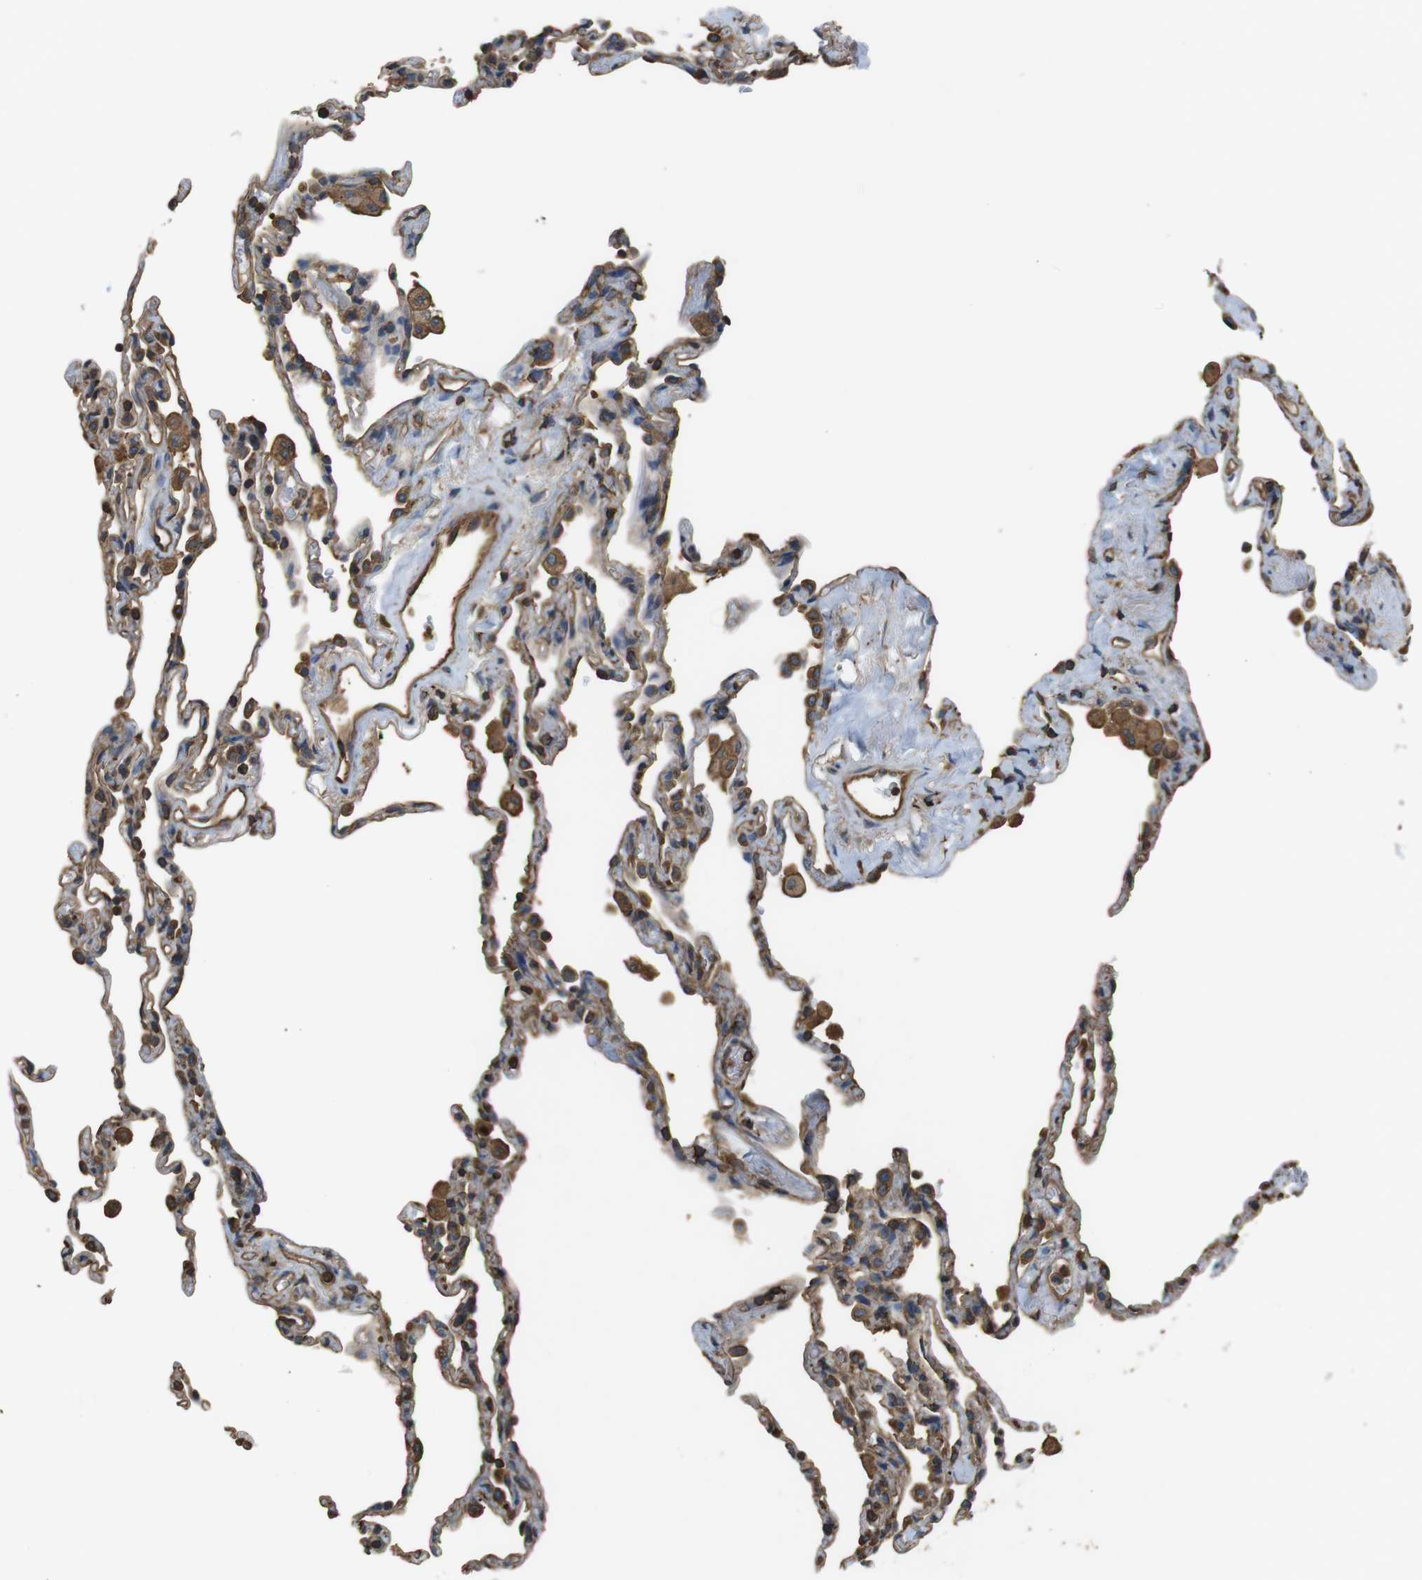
{"staining": {"intensity": "moderate", "quantity": "25%-75%", "location": "cytoplasmic/membranous"}, "tissue": "lung", "cell_type": "Alveolar cells", "image_type": "normal", "snomed": [{"axis": "morphology", "description": "Normal tissue, NOS"}, {"axis": "topography", "description": "Lung"}], "caption": "The micrograph displays immunohistochemical staining of benign lung. There is moderate cytoplasmic/membranous expression is present in about 25%-75% of alveolar cells.", "gene": "FCAR", "patient": {"sex": "male", "age": 59}}